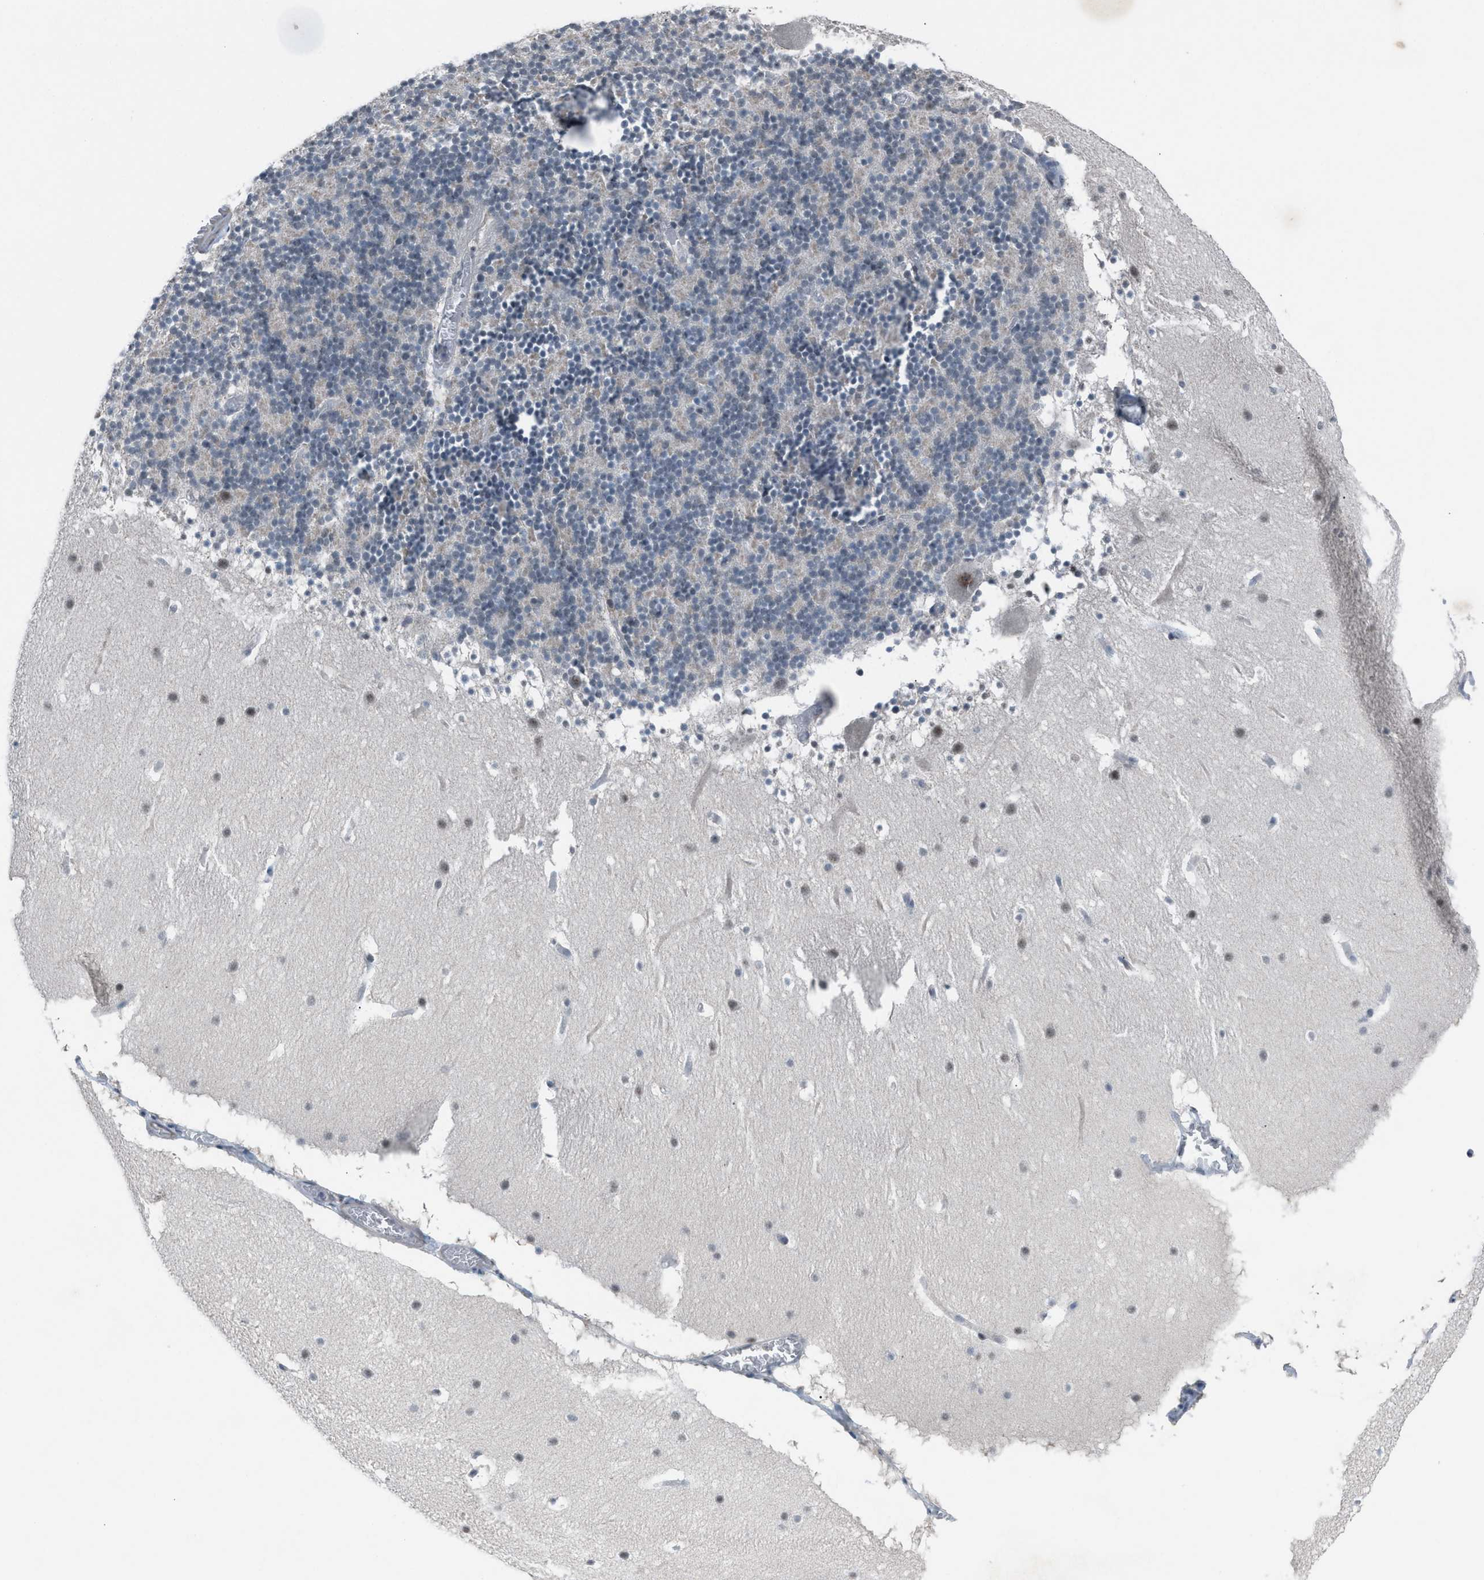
{"staining": {"intensity": "negative", "quantity": "none", "location": "none"}, "tissue": "cerebellum", "cell_type": "Cells in granular layer", "image_type": "normal", "snomed": [{"axis": "morphology", "description": "Normal tissue, NOS"}, {"axis": "topography", "description": "Cerebellum"}], "caption": "Cells in granular layer show no significant protein staining in unremarkable cerebellum. Brightfield microscopy of immunohistochemistry stained with DAB (brown) and hematoxylin (blue), captured at high magnification.", "gene": "ANAPC11", "patient": {"sex": "male", "age": 45}}